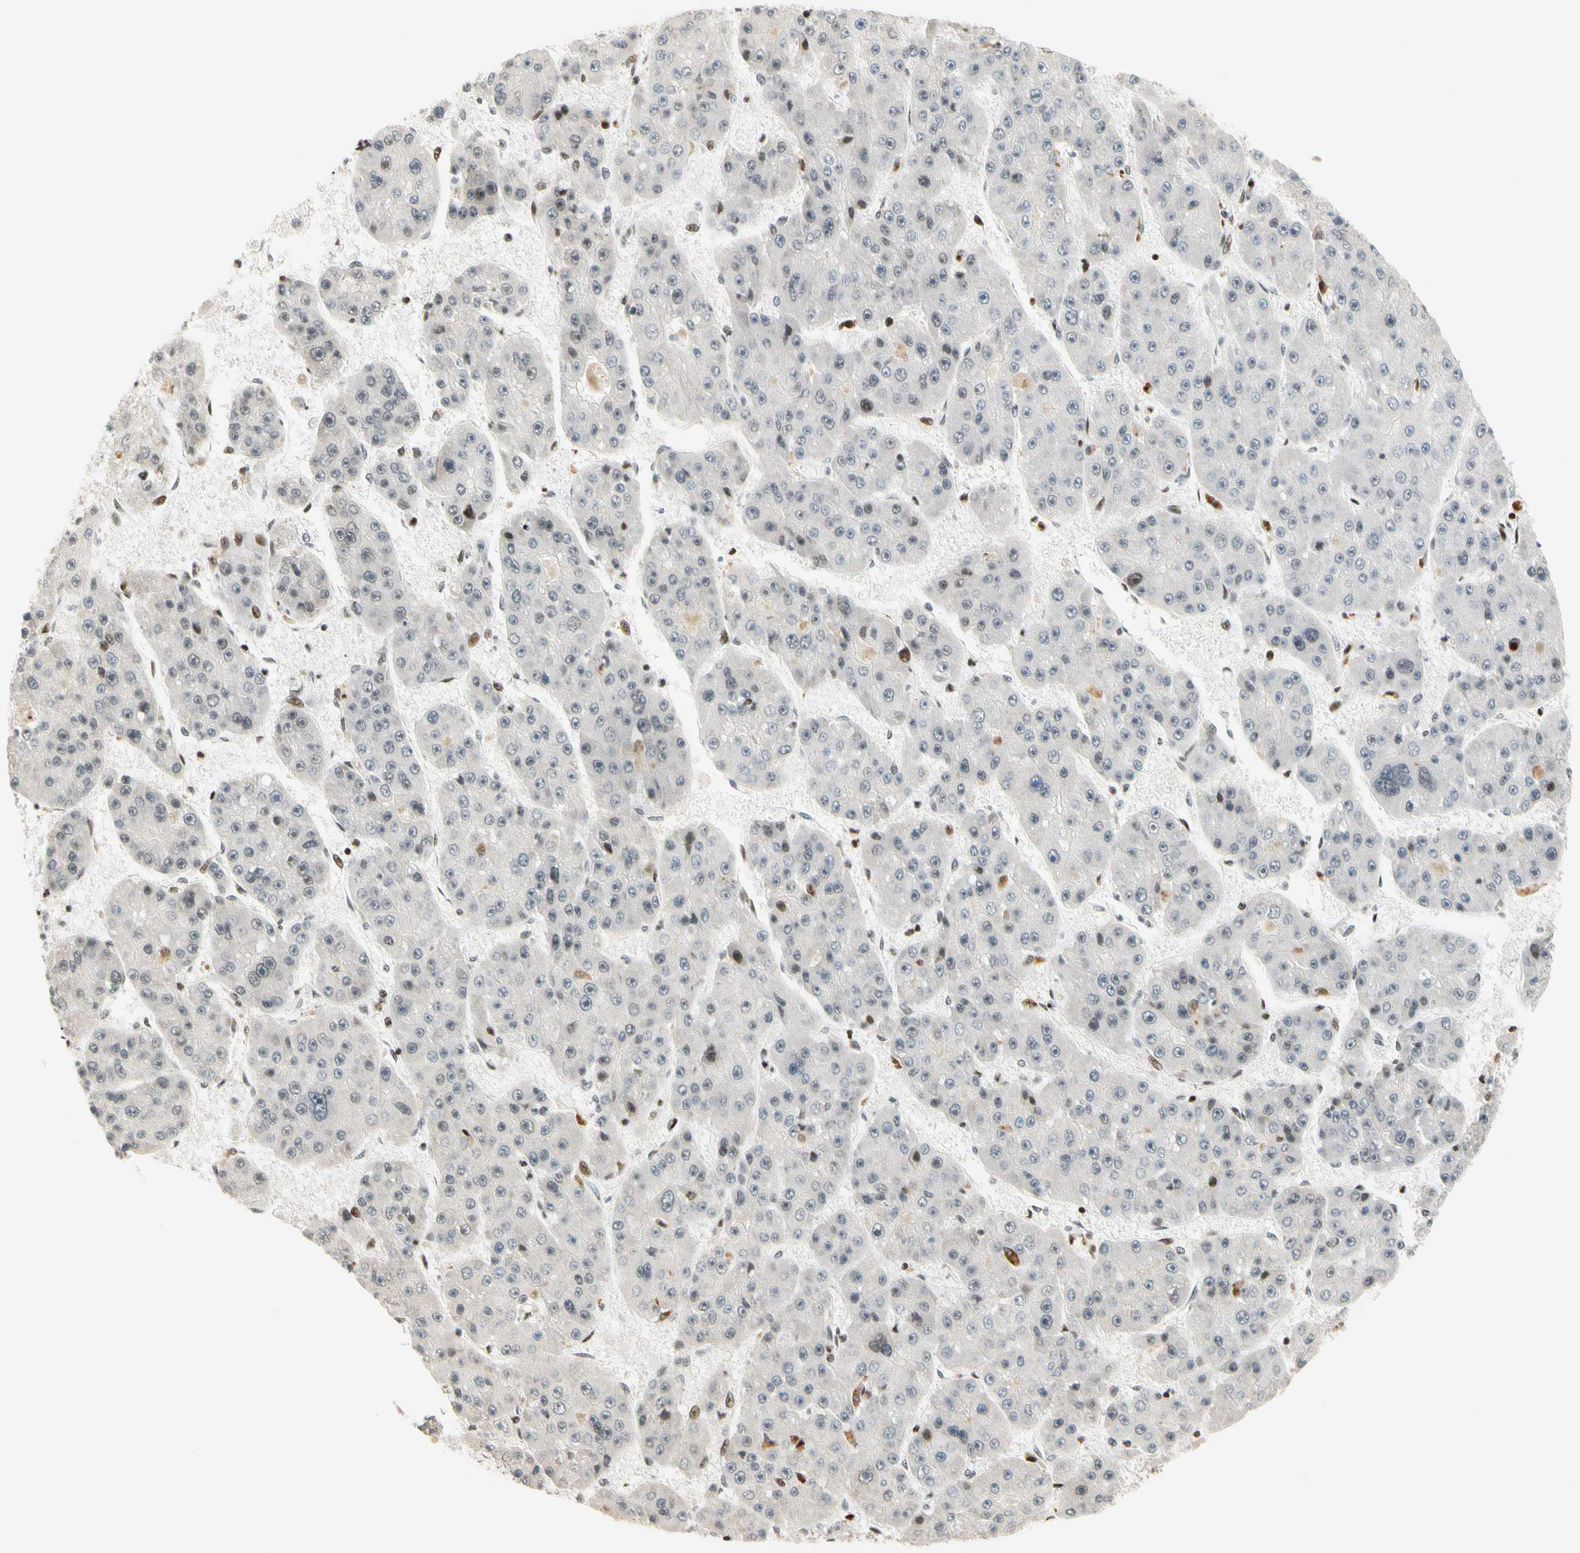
{"staining": {"intensity": "negative", "quantity": "none", "location": "none"}, "tissue": "liver cancer", "cell_type": "Tumor cells", "image_type": "cancer", "snomed": [{"axis": "morphology", "description": "Carcinoma, Hepatocellular, NOS"}, {"axis": "topography", "description": "Liver"}], "caption": "A high-resolution histopathology image shows immunohistochemistry (IHC) staining of hepatocellular carcinoma (liver), which demonstrates no significant positivity in tumor cells.", "gene": "CDK7", "patient": {"sex": "female", "age": 61}}